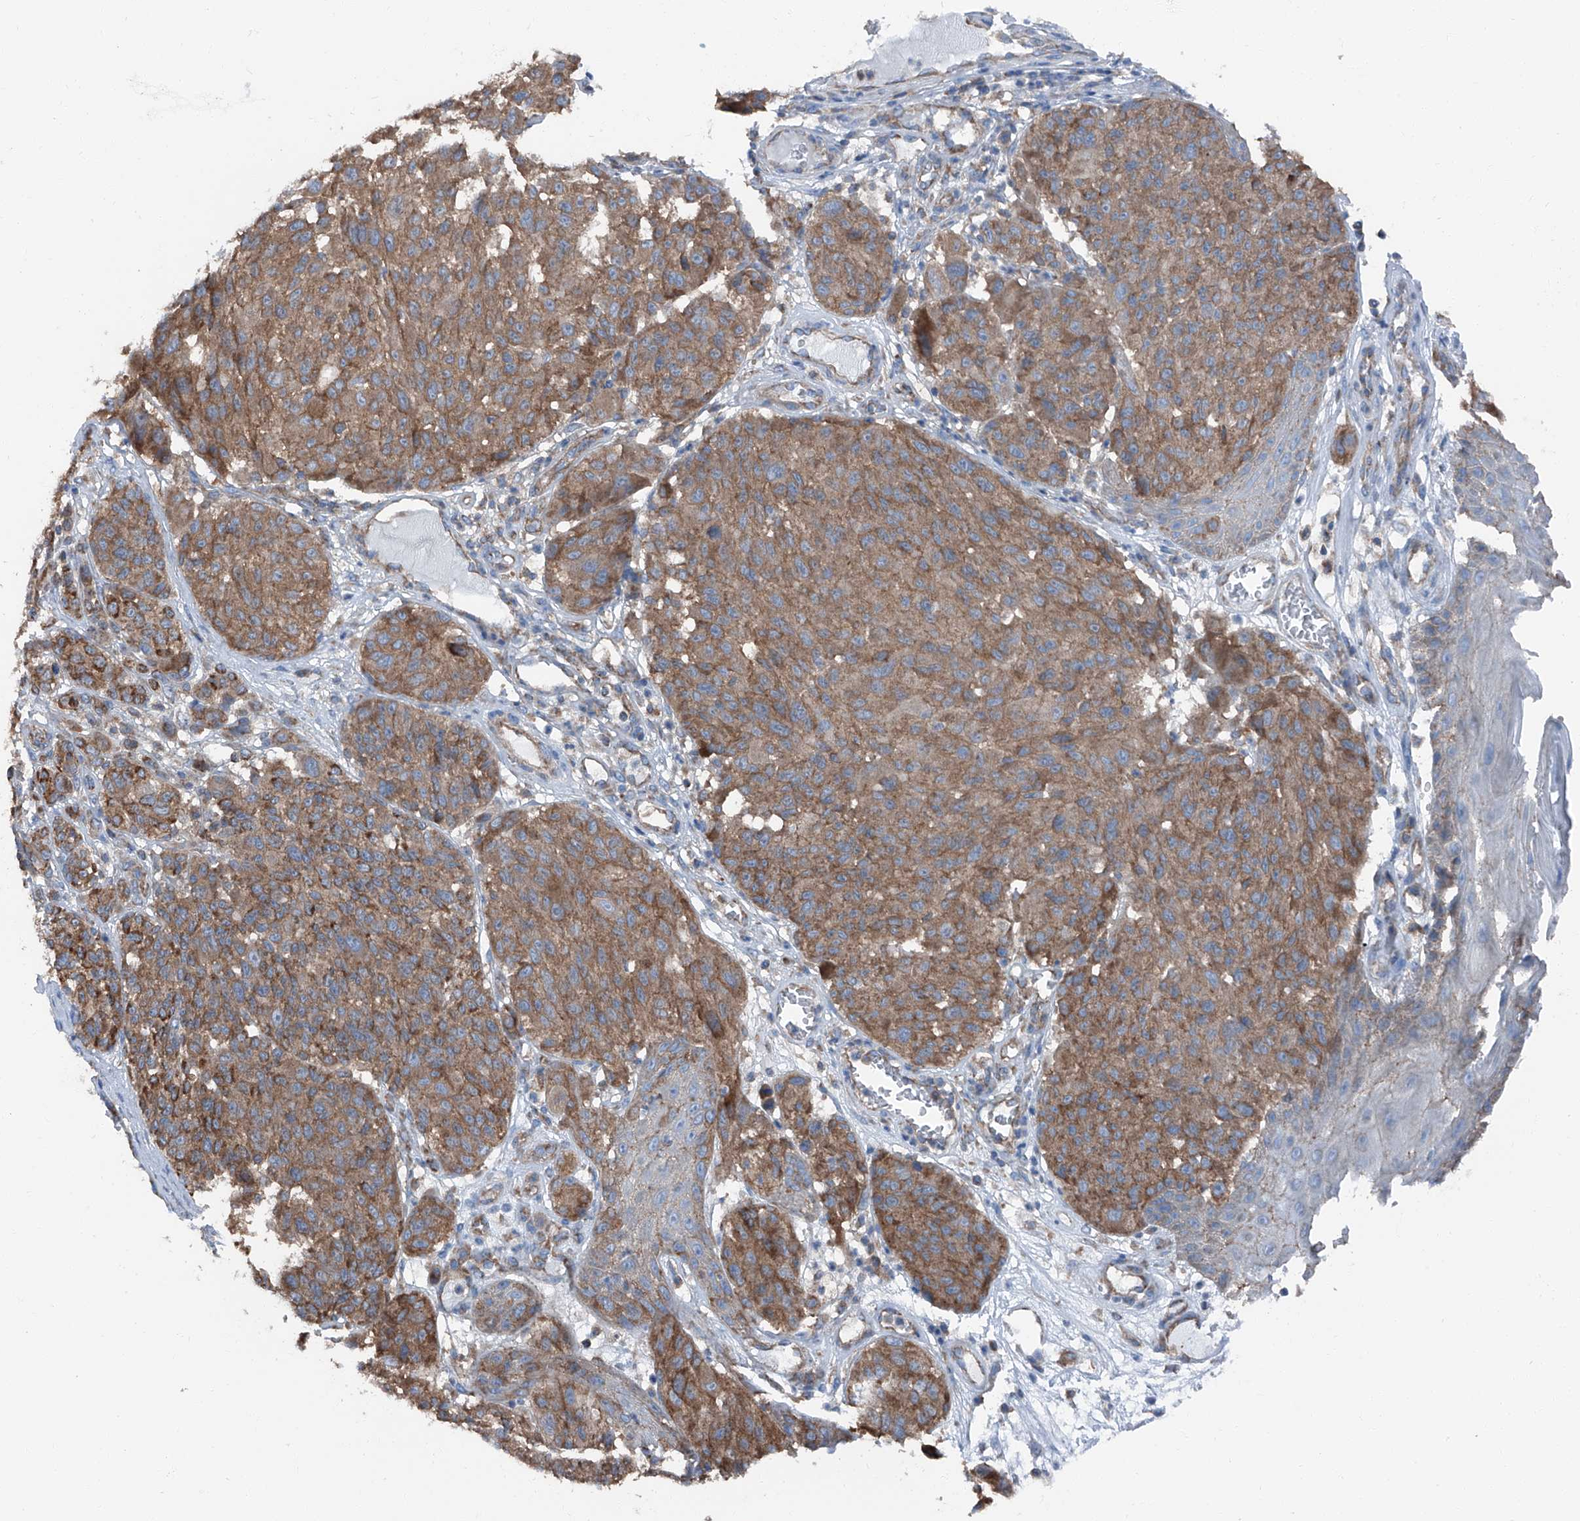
{"staining": {"intensity": "moderate", "quantity": ">75%", "location": "cytoplasmic/membranous"}, "tissue": "melanoma", "cell_type": "Tumor cells", "image_type": "cancer", "snomed": [{"axis": "morphology", "description": "Malignant melanoma, NOS"}, {"axis": "topography", "description": "Skin"}], "caption": "Protein staining of malignant melanoma tissue reveals moderate cytoplasmic/membranous staining in about >75% of tumor cells.", "gene": "GPR142", "patient": {"sex": "male", "age": 83}}